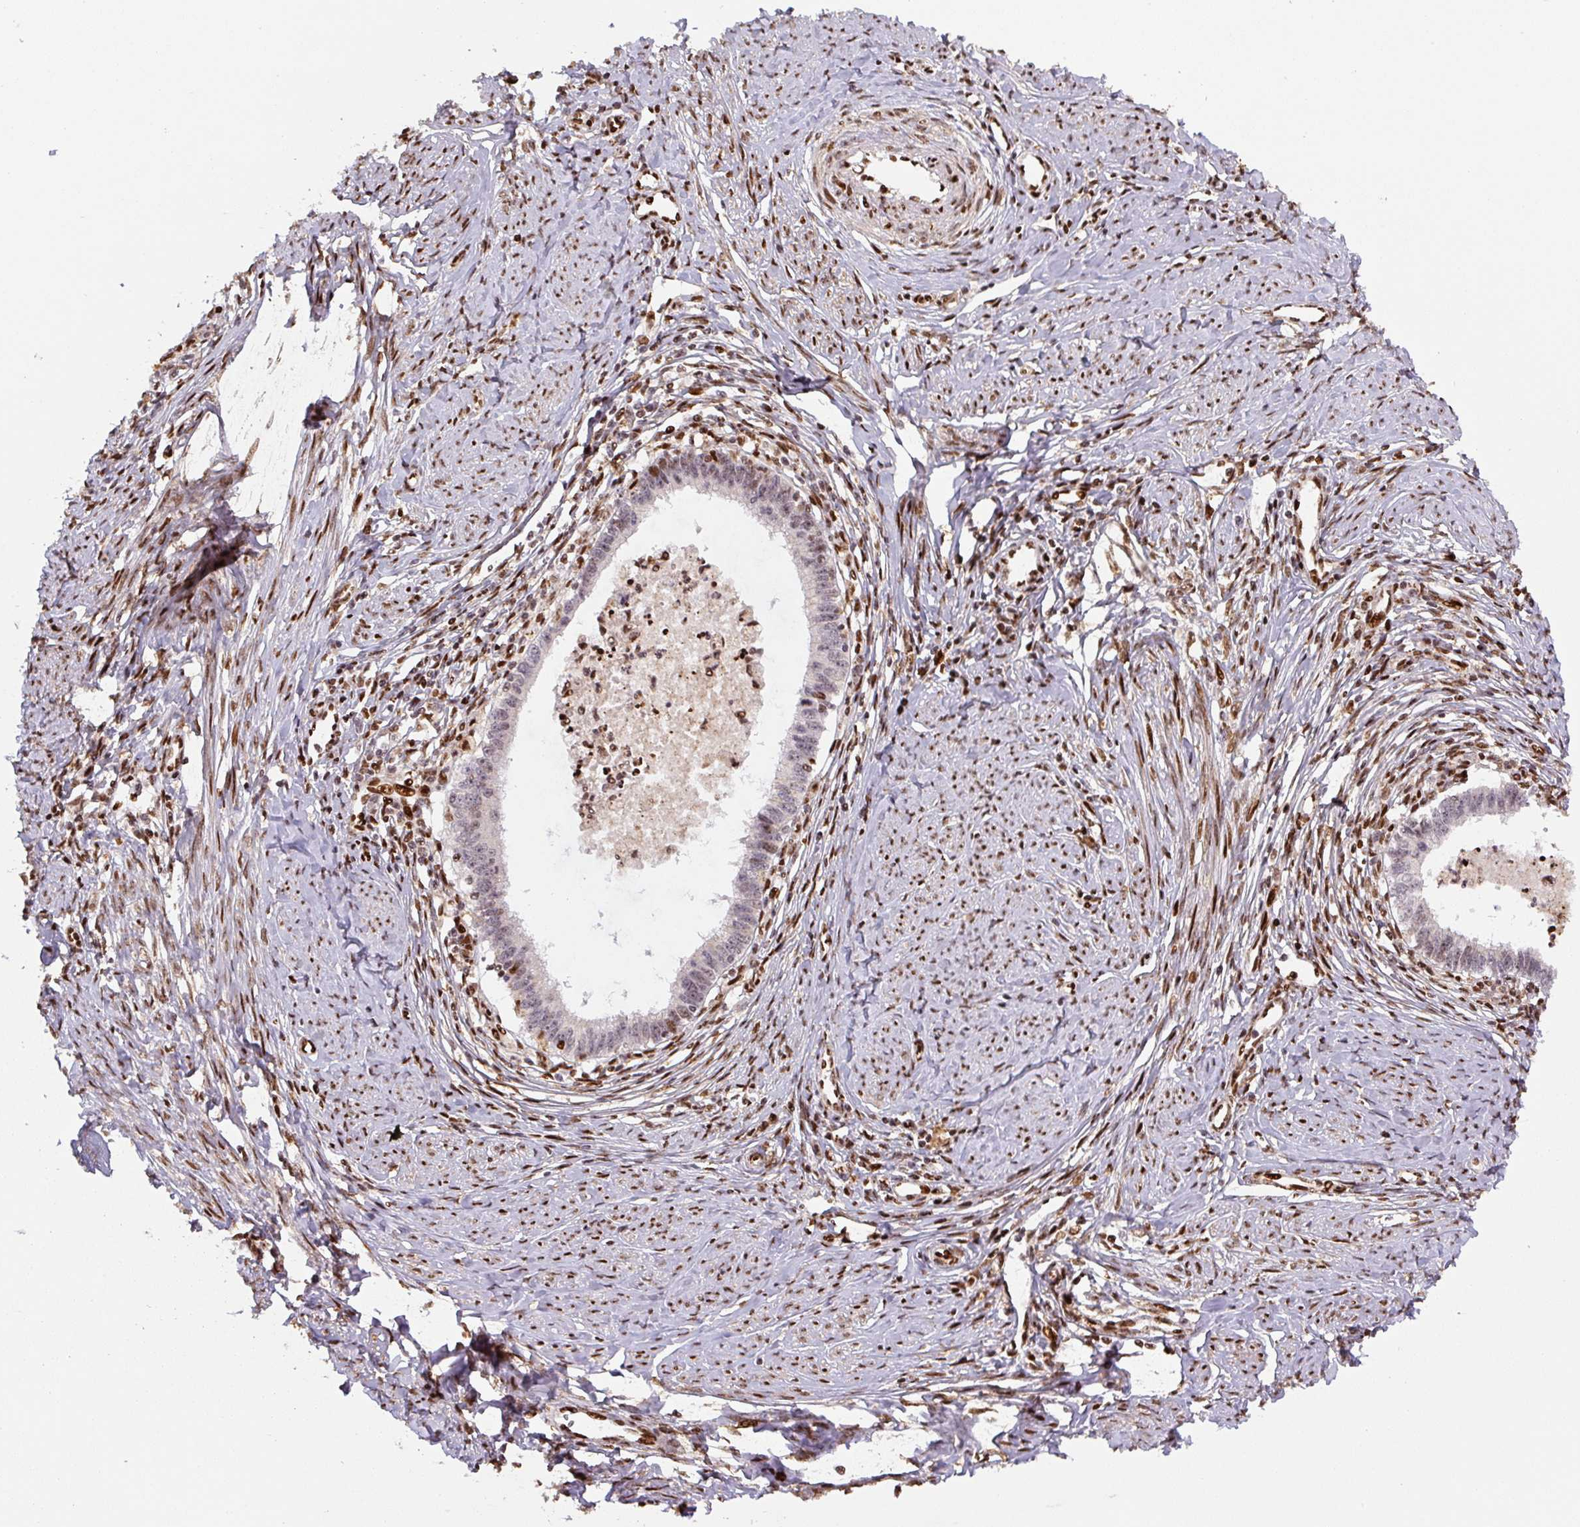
{"staining": {"intensity": "moderate", "quantity": "<25%", "location": "nuclear"}, "tissue": "cervical cancer", "cell_type": "Tumor cells", "image_type": "cancer", "snomed": [{"axis": "morphology", "description": "Adenocarcinoma, NOS"}, {"axis": "topography", "description": "Cervix"}], "caption": "Moderate nuclear protein staining is present in about <25% of tumor cells in cervical cancer. The staining is performed using DAB brown chromogen to label protein expression. The nuclei are counter-stained blue using hematoxylin.", "gene": "PYDC2", "patient": {"sex": "female", "age": 36}}